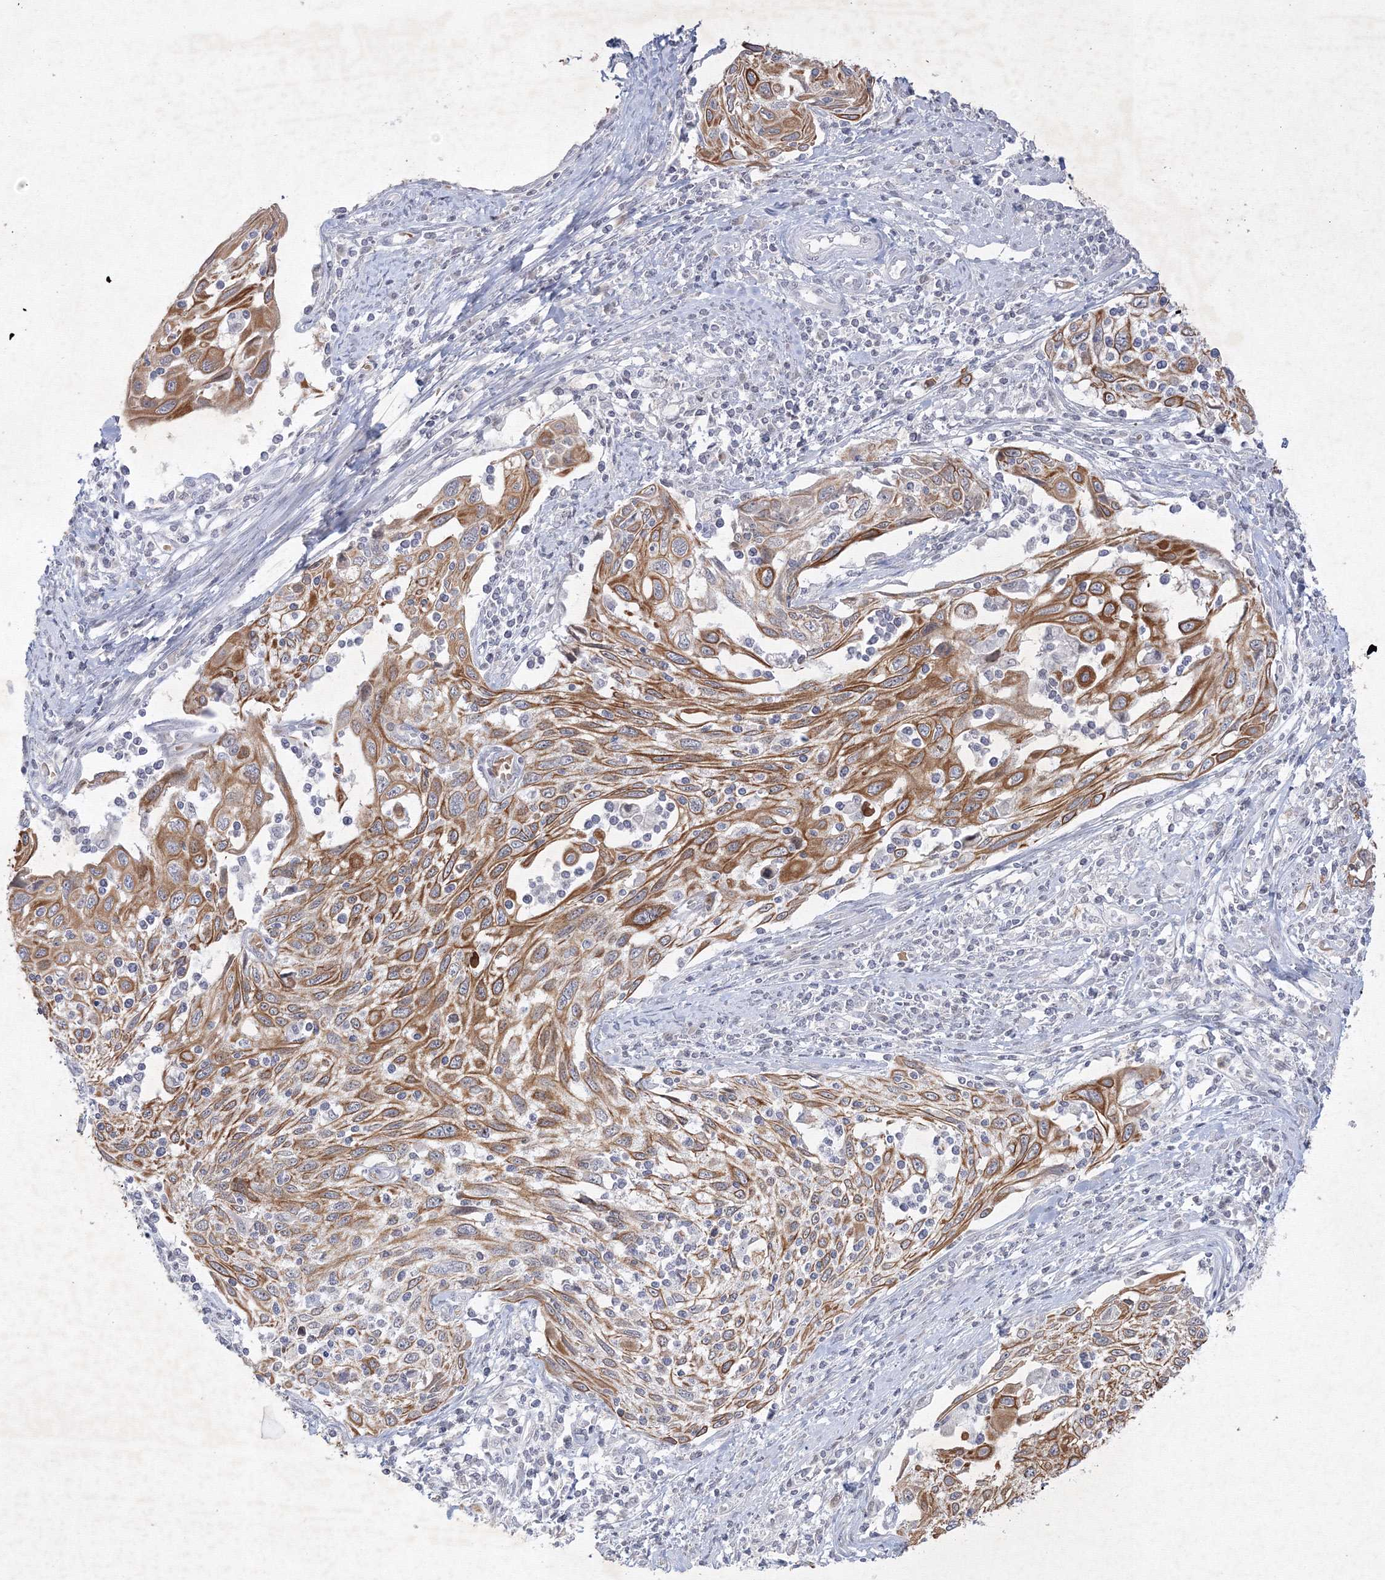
{"staining": {"intensity": "moderate", "quantity": ">75%", "location": "cytoplasmic/membranous"}, "tissue": "cervical cancer", "cell_type": "Tumor cells", "image_type": "cancer", "snomed": [{"axis": "morphology", "description": "Squamous cell carcinoma, NOS"}, {"axis": "topography", "description": "Cervix"}], "caption": "Squamous cell carcinoma (cervical) stained for a protein (brown) exhibits moderate cytoplasmic/membranous positive staining in approximately >75% of tumor cells.", "gene": "NXPE3", "patient": {"sex": "female", "age": 70}}